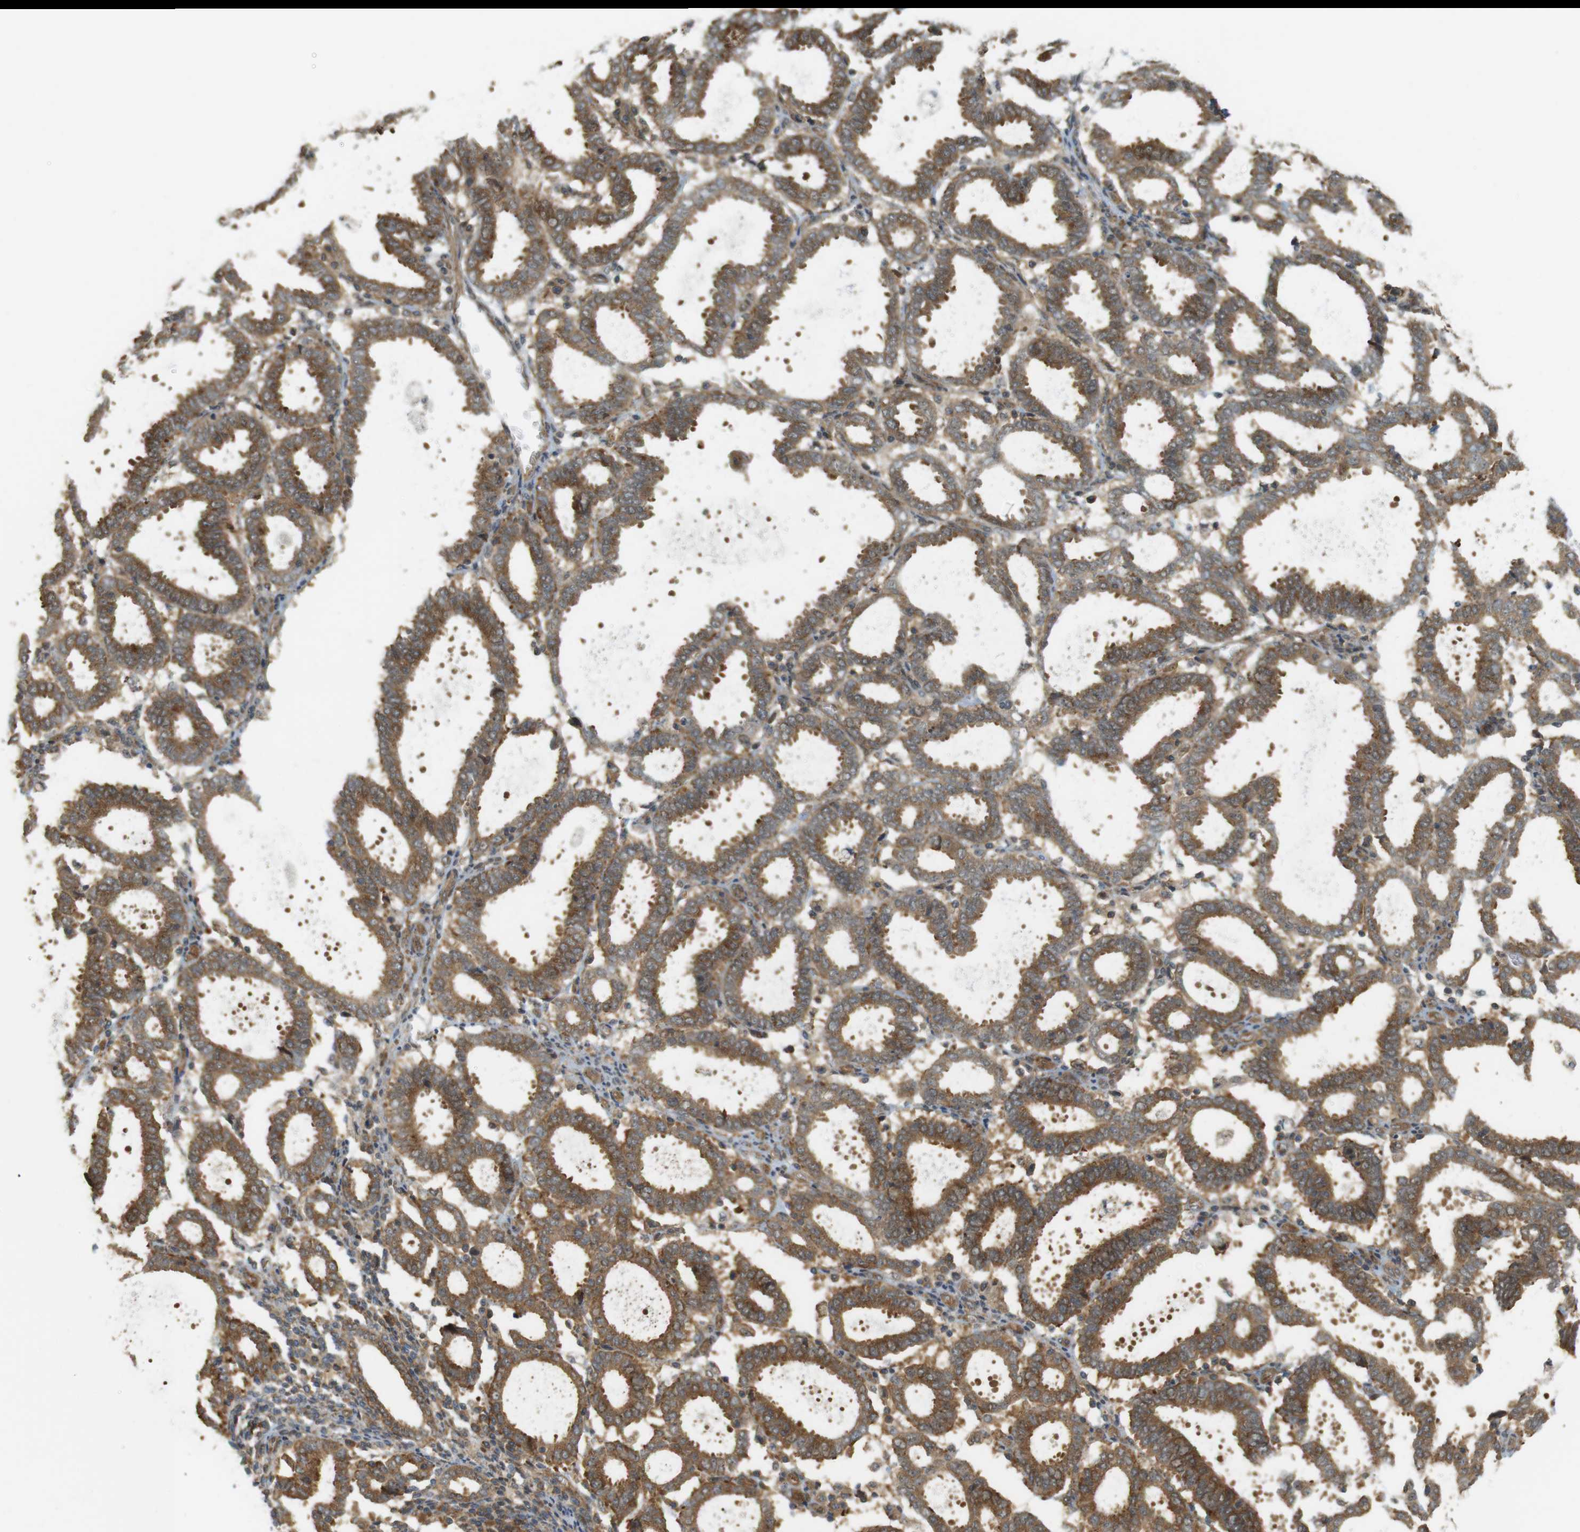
{"staining": {"intensity": "moderate", "quantity": ">75%", "location": "cytoplasmic/membranous"}, "tissue": "endometrial cancer", "cell_type": "Tumor cells", "image_type": "cancer", "snomed": [{"axis": "morphology", "description": "Adenocarcinoma, NOS"}, {"axis": "topography", "description": "Uterus"}], "caption": "An immunohistochemistry (IHC) histopathology image of tumor tissue is shown. Protein staining in brown labels moderate cytoplasmic/membranous positivity in endometrial cancer (adenocarcinoma) within tumor cells.", "gene": "PA2G4", "patient": {"sex": "female", "age": 83}}